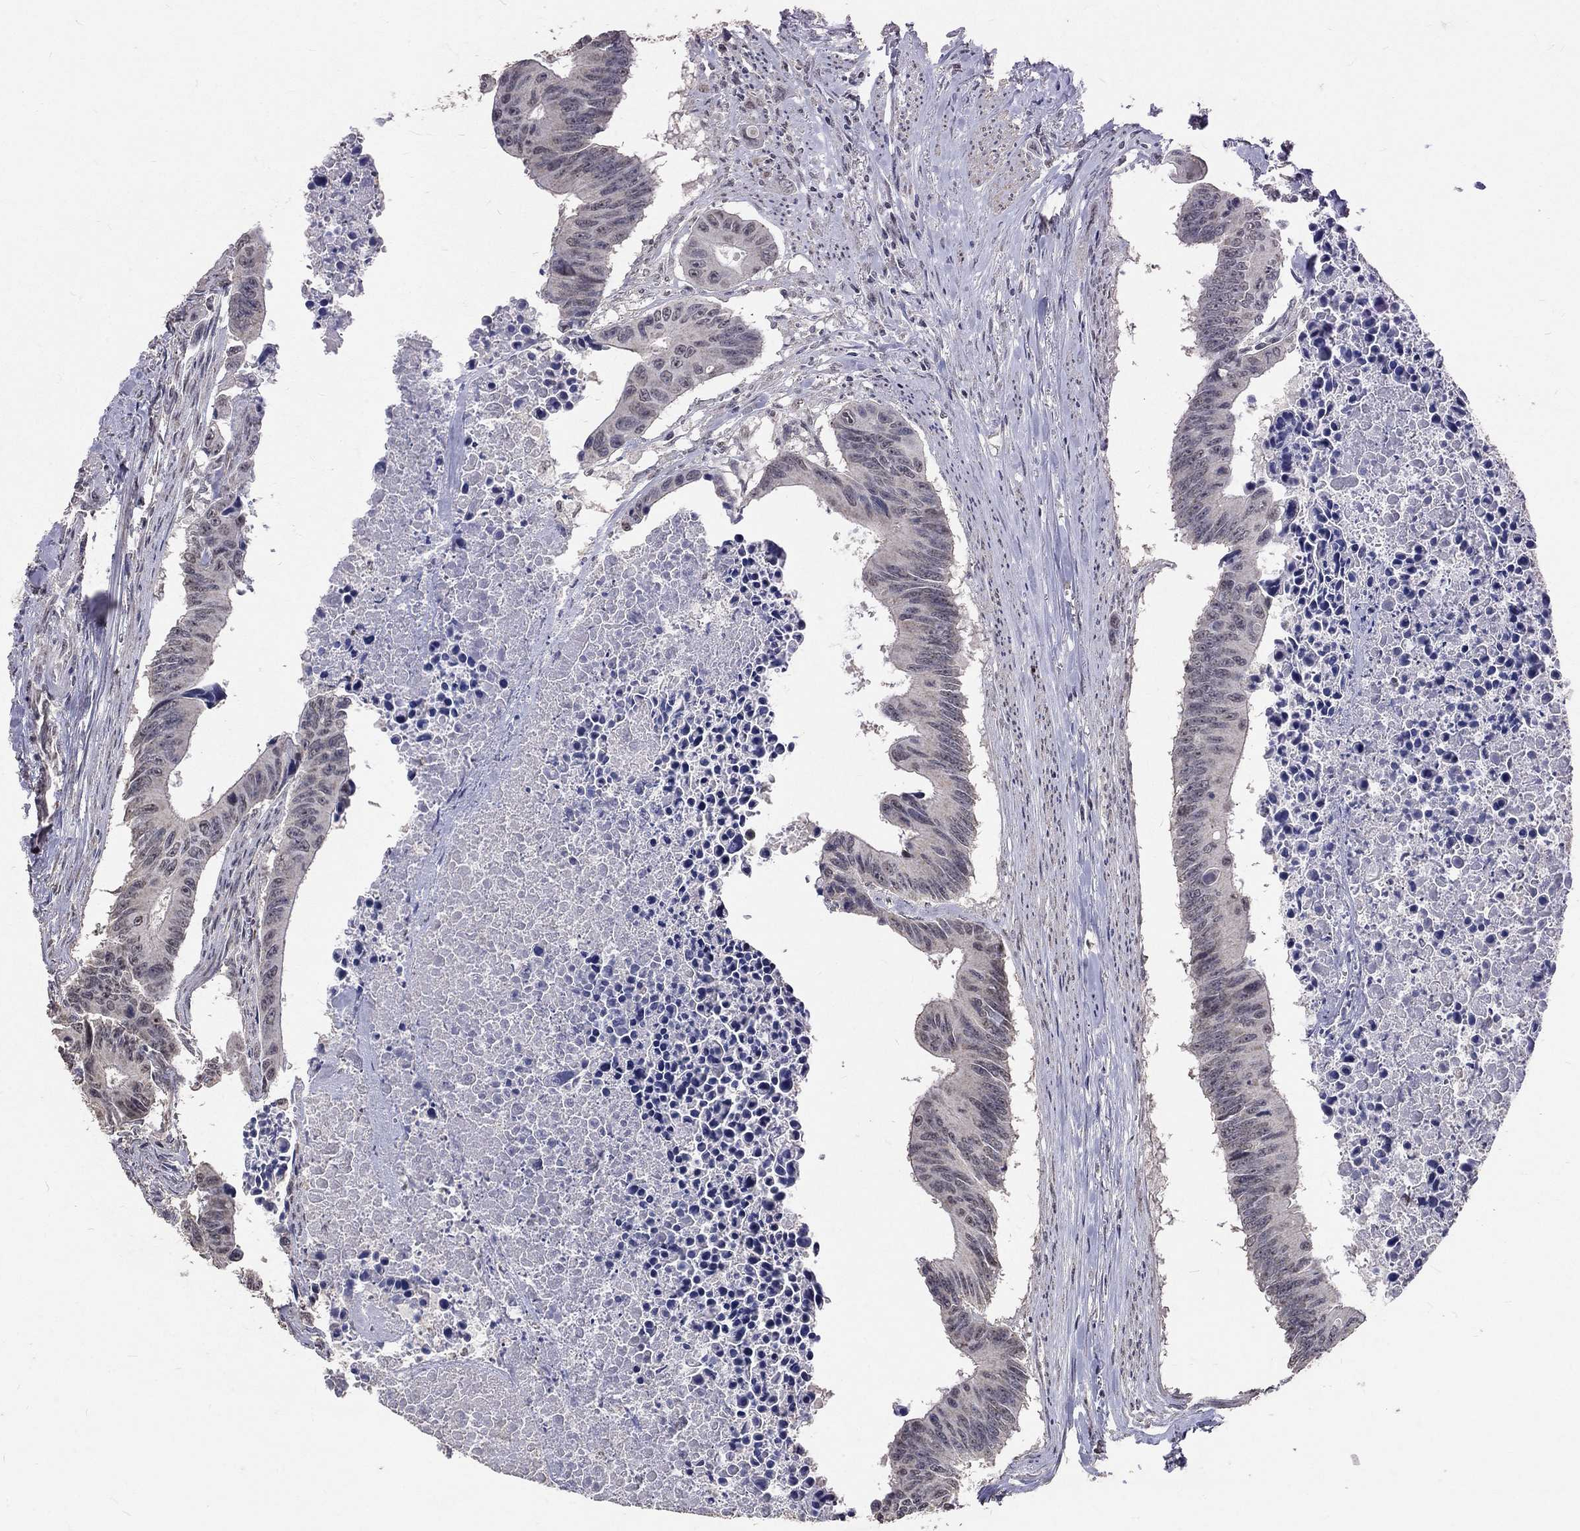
{"staining": {"intensity": "negative", "quantity": "none", "location": "none"}, "tissue": "colorectal cancer", "cell_type": "Tumor cells", "image_type": "cancer", "snomed": [{"axis": "morphology", "description": "Adenocarcinoma, NOS"}, {"axis": "topography", "description": "Colon"}], "caption": "This is a photomicrograph of IHC staining of colorectal cancer (adenocarcinoma), which shows no expression in tumor cells.", "gene": "SPATA33", "patient": {"sex": "female", "age": 87}}